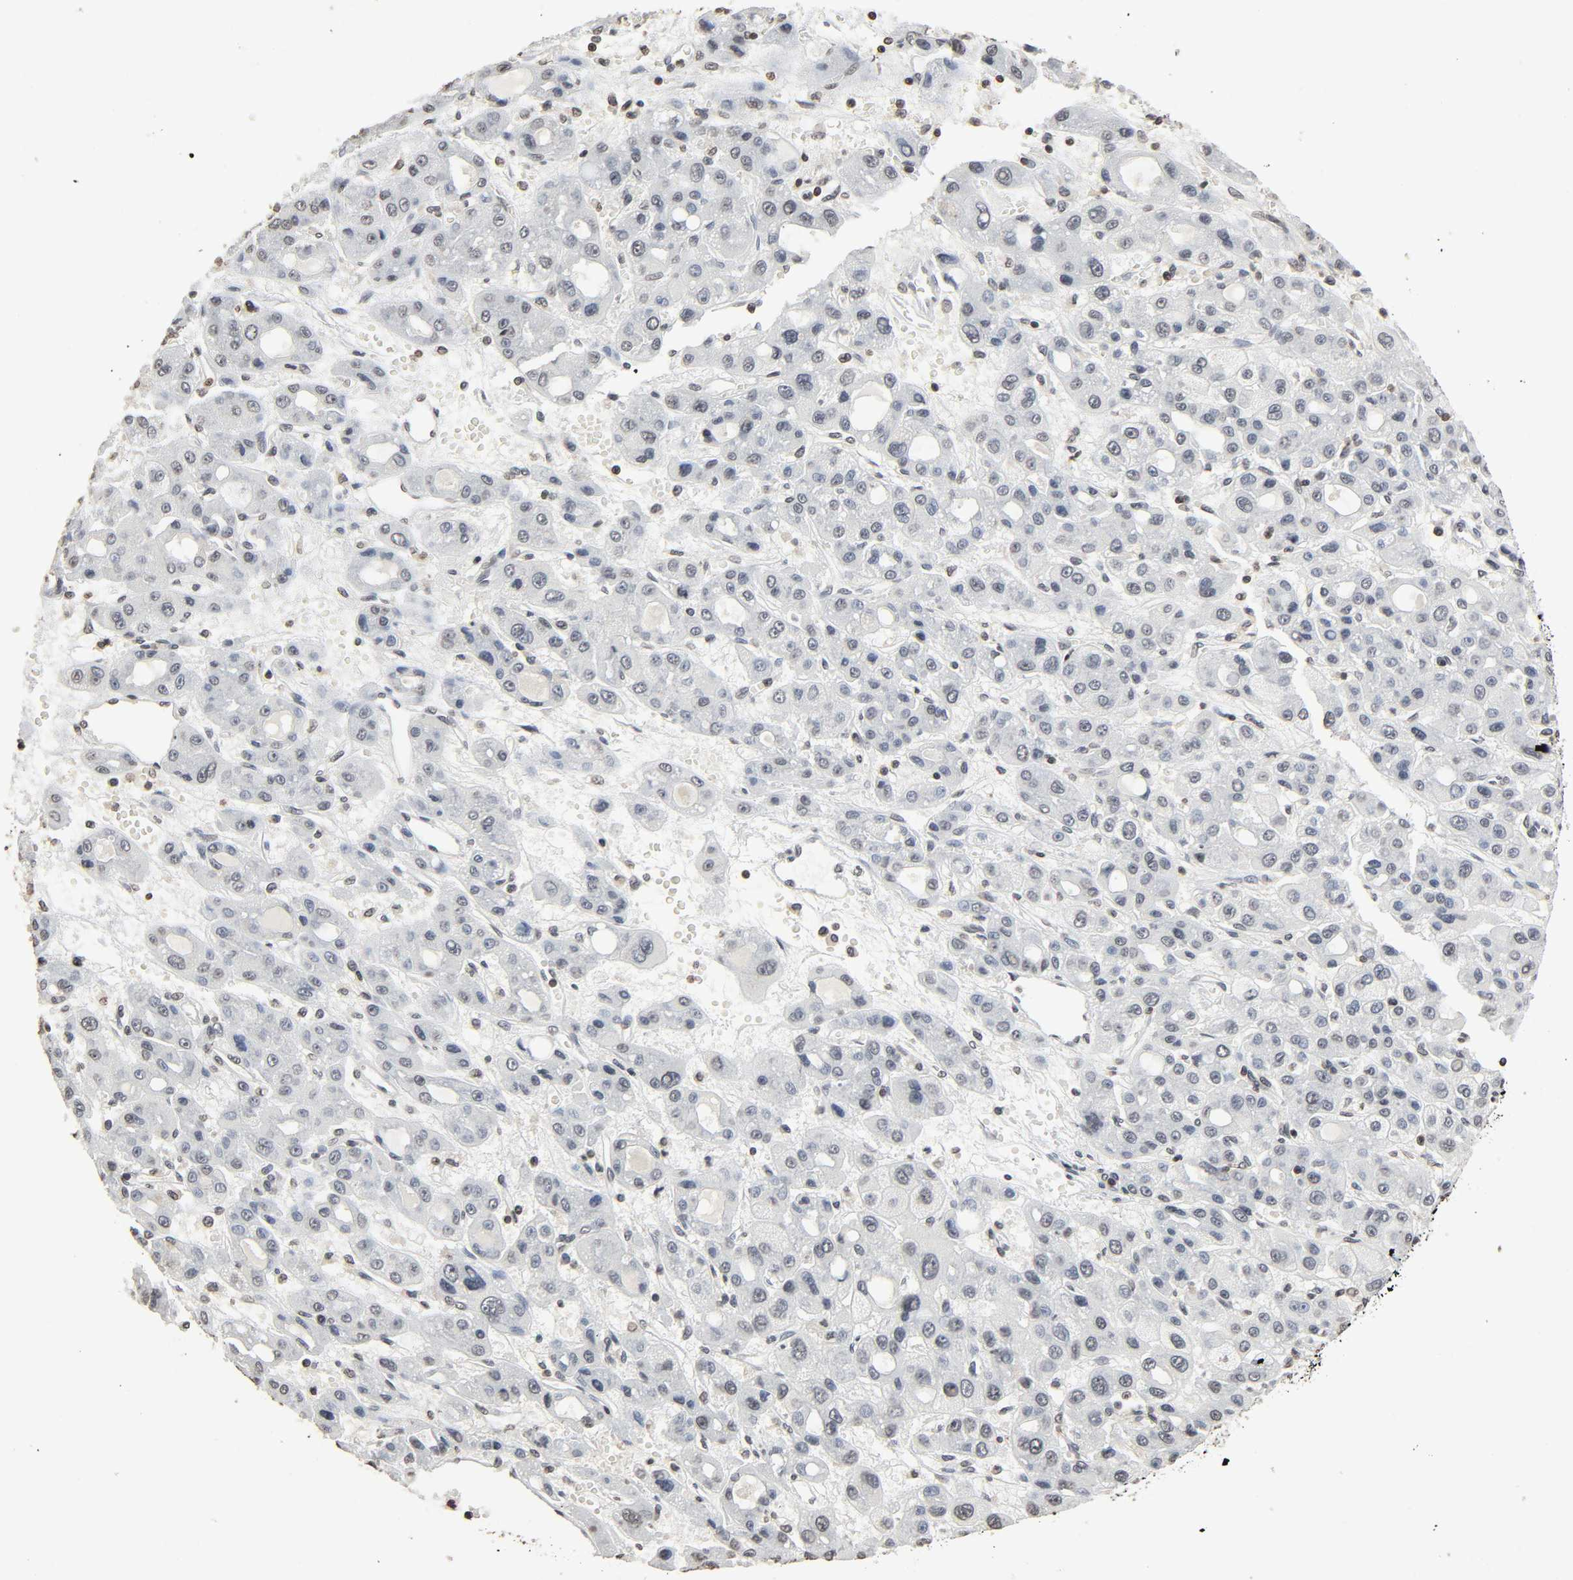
{"staining": {"intensity": "negative", "quantity": "none", "location": "none"}, "tissue": "liver cancer", "cell_type": "Tumor cells", "image_type": "cancer", "snomed": [{"axis": "morphology", "description": "Carcinoma, Hepatocellular, NOS"}, {"axis": "topography", "description": "Liver"}], "caption": "IHC histopathology image of liver hepatocellular carcinoma stained for a protein (brown), which exhibits no positivity in tumor cells.", "gene": "STK4", "patient": {"sex": "male", "age": 55}}